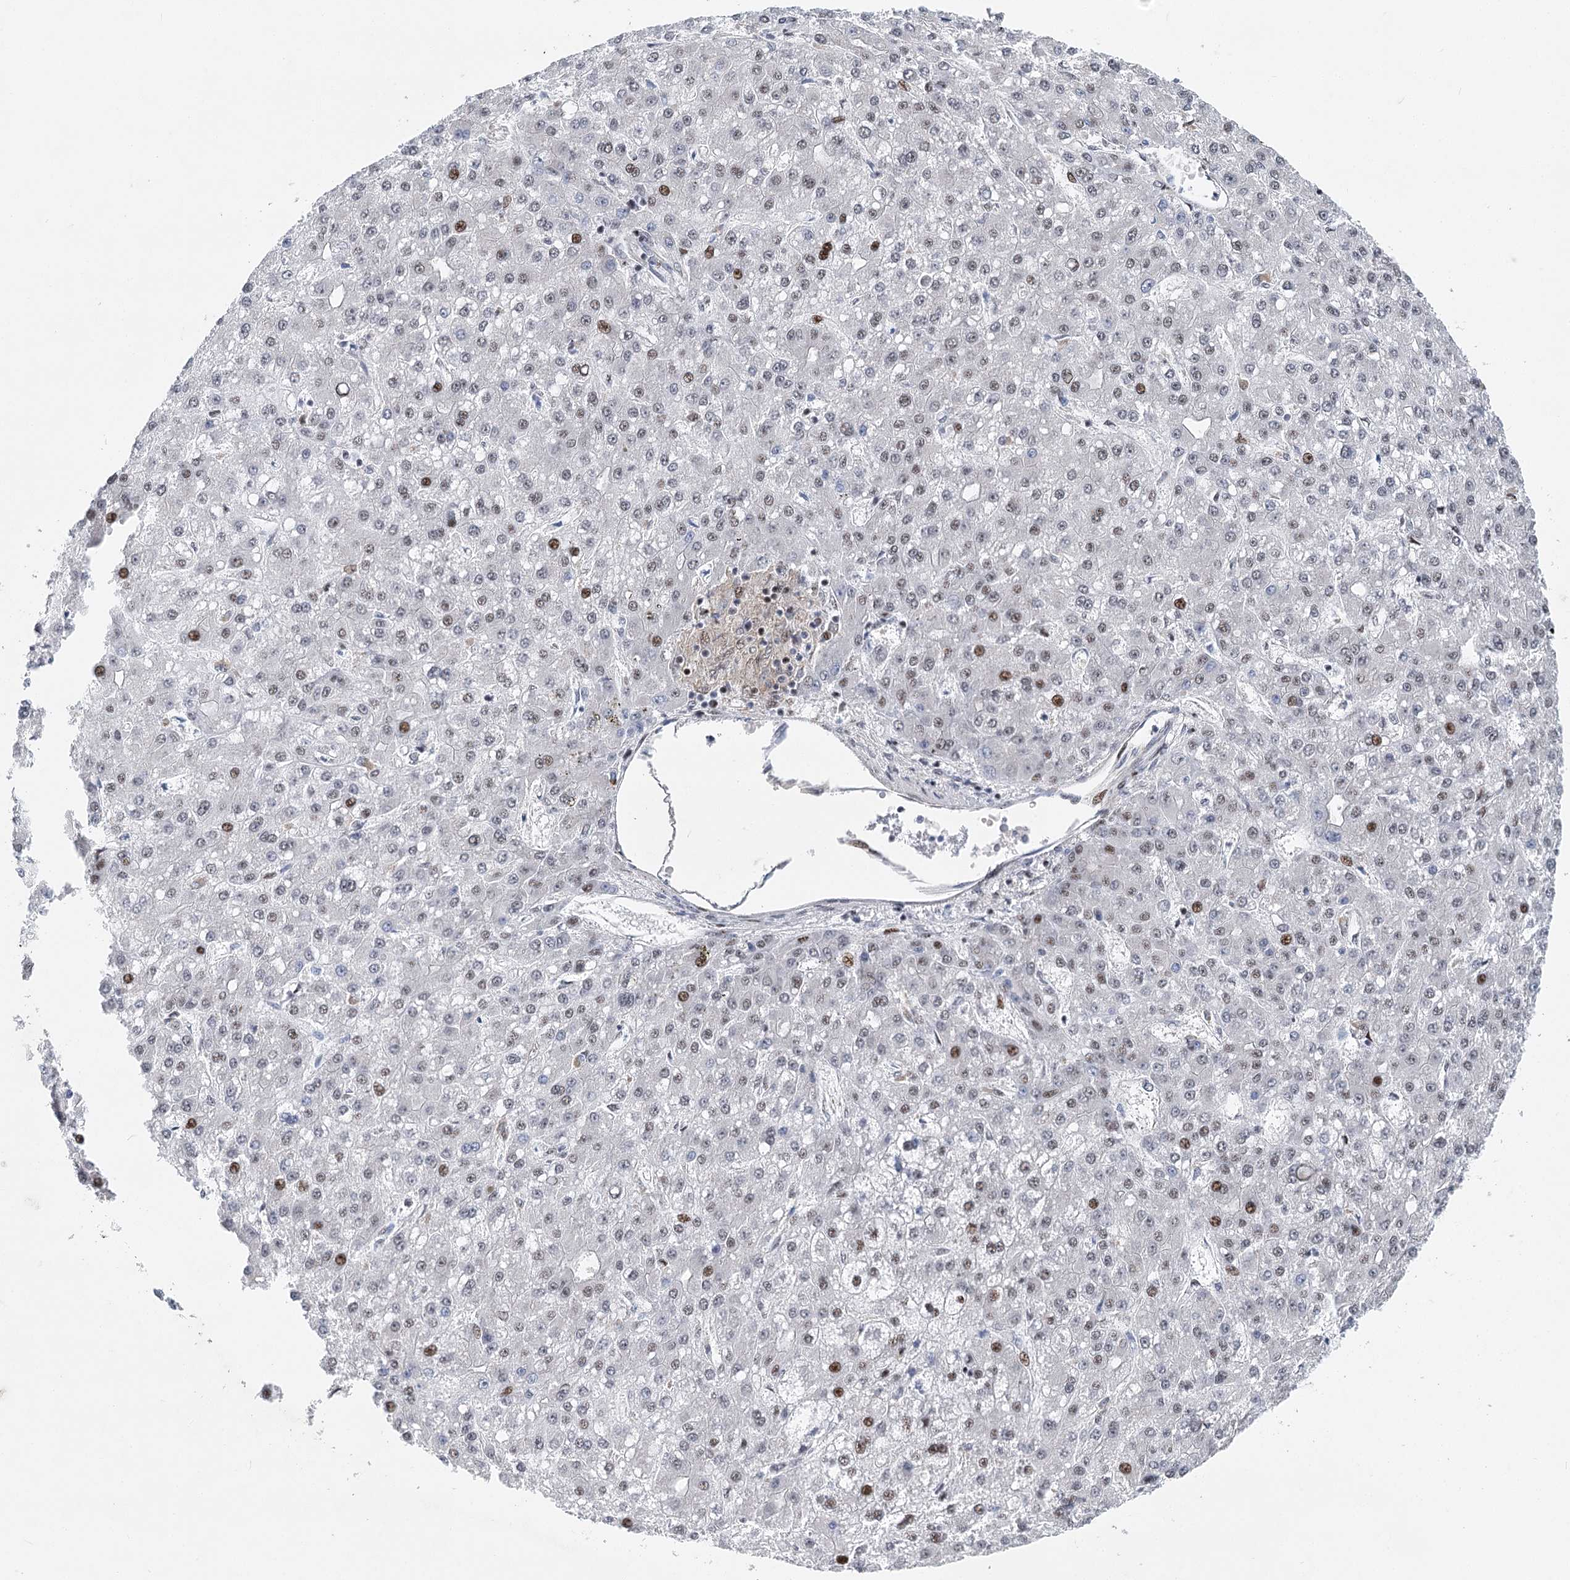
{"staining": {"intensity": "weak", "quantity": ">75%", "location": "nuclear"}, "tissue": "liver cancer", "cell_type": "Tumor cells", "image_type": "cancer", "snomed": [{"axis": "morphology", "description": "Carcinoma, Hepatocellular, NOS"}, {"axis": "topography", "description": "Liver"}], "caption": "A brown stain highlights weak nuclear staining of a protein in human liver cancer tumor cells. (DAB (3,3'-diaminobenzidine) IHC, brown staining for protein, blue staining for nuclei).", "gene": "CAMTA1", "patient": {"sex": "male", "age": 67}}